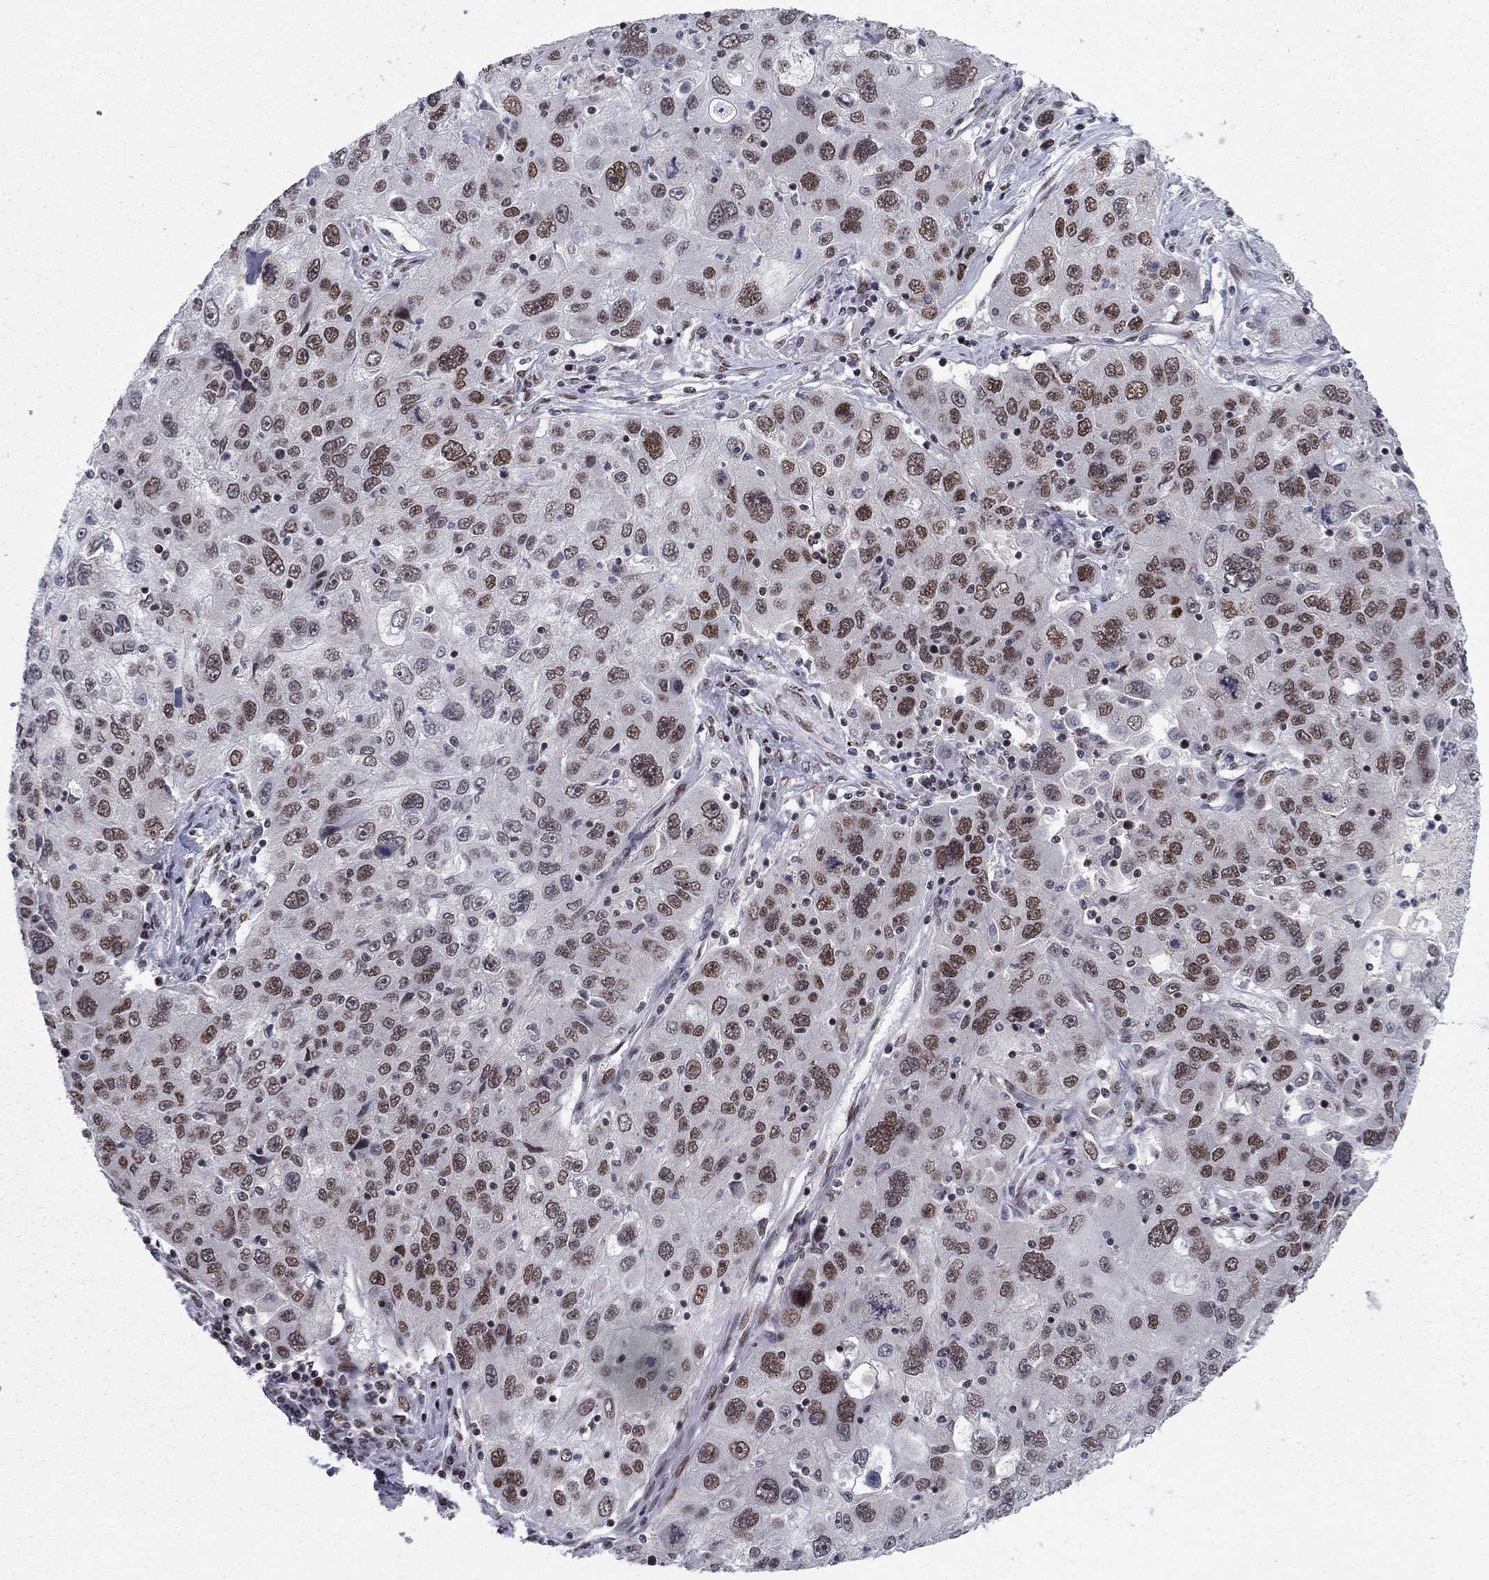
{"staining": {"intensity": "moderate", "quantity": "25%-75%", "location": "nuclear"}, "tissue": "stomach cancer", "cell_type": "Tumor cells", "image_type": "cancer", "snomed": [{"axis": "morphology", "description": "Adenocarcinoma, NOS"}, {"axis": "topography", "description": "Stomach"}], "caption": "The immunohistochemical stain shows moderate nuclear positivity in tumor cells of adenocarcinoma (stomach) tissue. Immunohistochemistry (ihc) stains the protein of interest in brown and the nuclei are stained blue.", "gene": "USP54", "patient": {"sex": "male", "age": 56}}